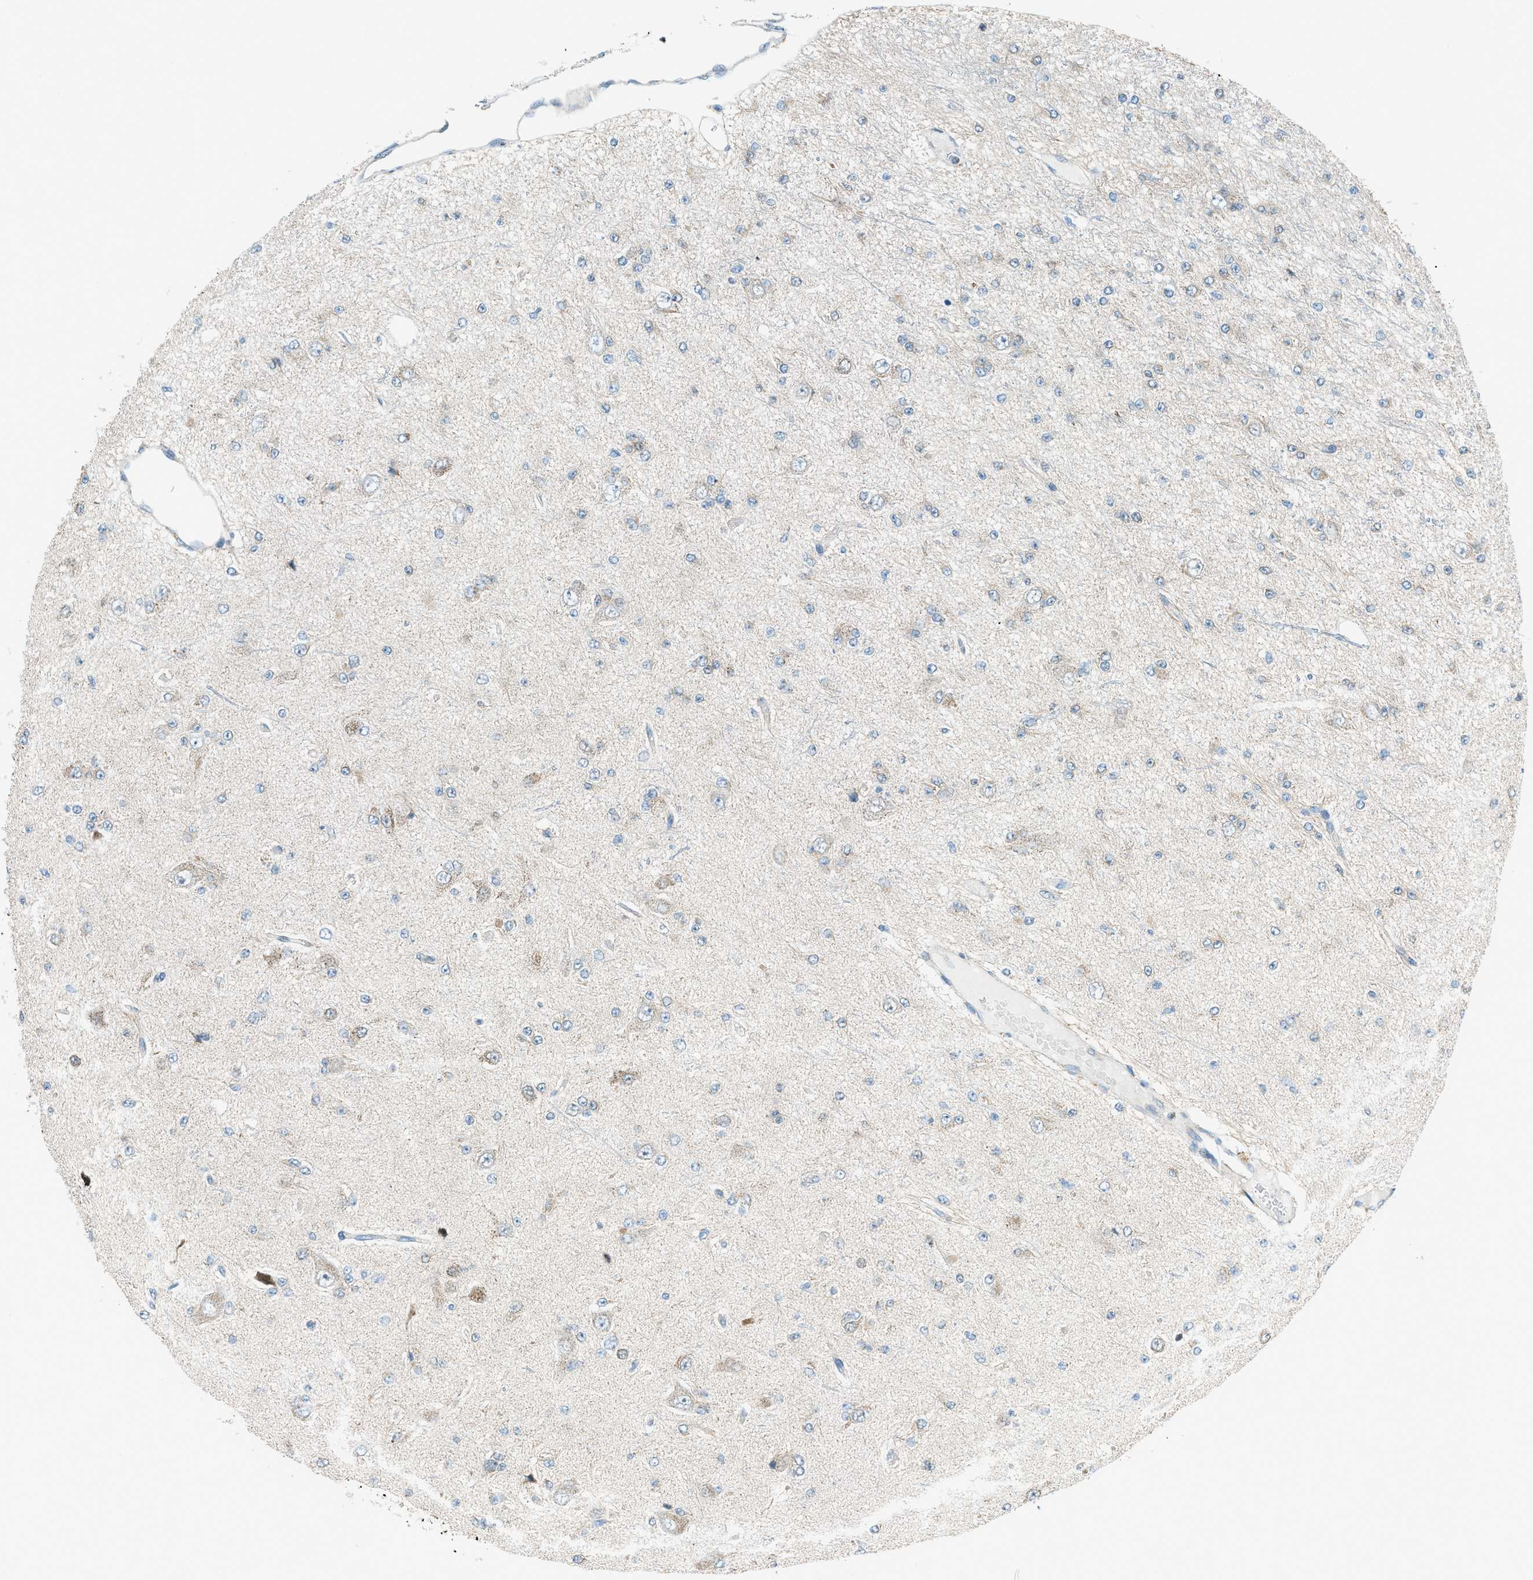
{"staining": {"intensity": "weak", "quantity": ">75%", "location": "cytoplasmic/membranous"}, "tissue": "glioma", "cell_type": "Tumor cells", "image_type": "cancer", "snomed": [{"axis": "morphology", "description": "Glioma, malignant, Low grade"}, {"axis": "topography", "description": "Brain"}], "caption": "Immunohistochemistry (IHC) photomicrograph of human malignant glioma (low-grade) stained for a protein (brown), which shows low levels of weak cytoplasmic/membranous expression in about >75% of tumor cells.", "gene": "PIGG", "patient": {"sex": "male", "age": 38}}